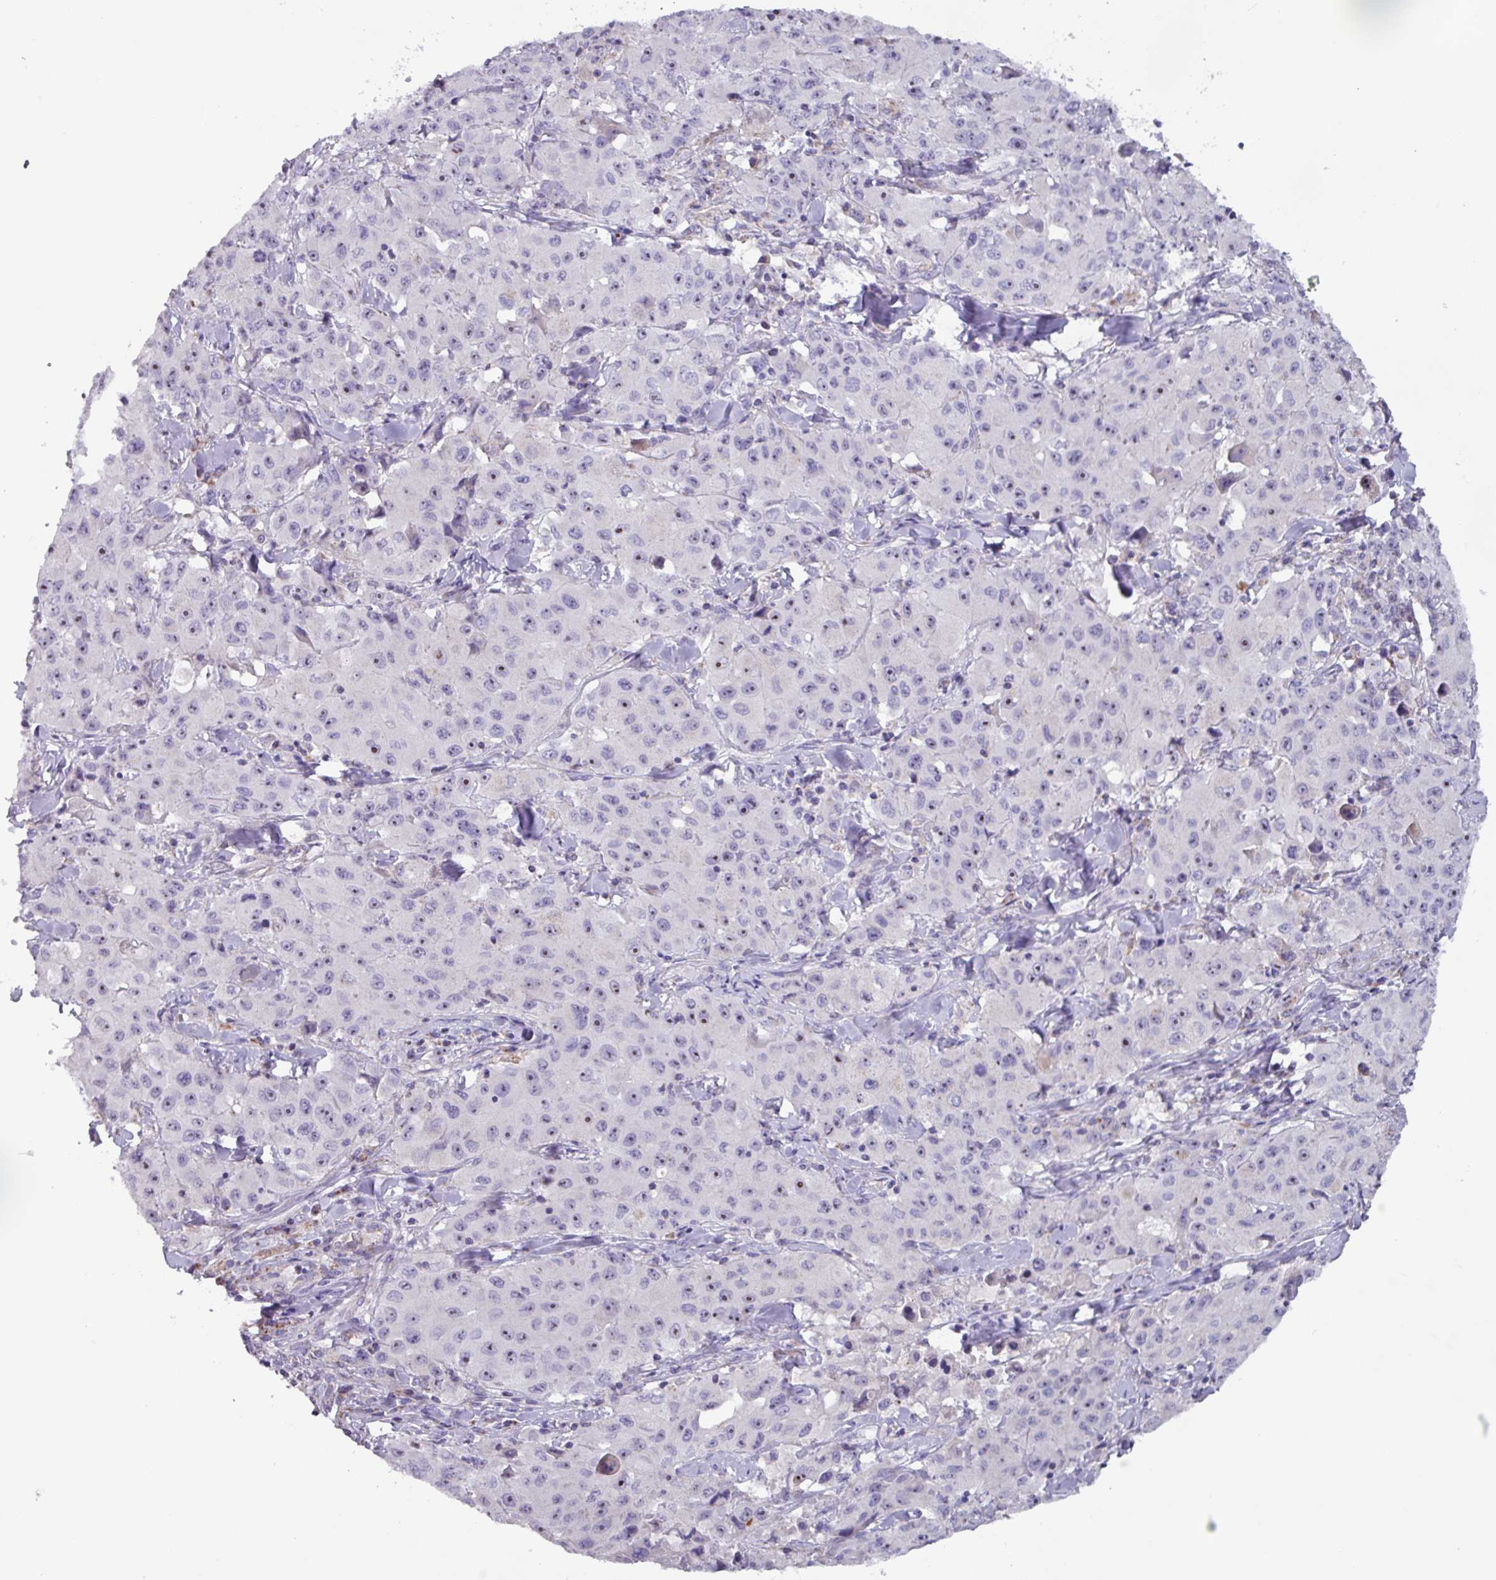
{"staining": {"intensity": "moderate", "quantity": "<25%", "location": "nuclear"}, "tissue": "lung cancer", "cell_type": "Tumor cells", "image_type": "cancer", "snomed": [{"axis": "morphology", "description": "Squamous cell carcinoma, NOS"}, {"axis": "topography", "description": "Lung"}], "caption": "Brown immunohistochemical staining in lung squamous cell carcinoma reveals moderate nuclear positivity in about <25% of tumor cells. Nuclei are stained in blue.", "gene": "MT-ND4", "patient": {"sex": "male", "age": 63}}